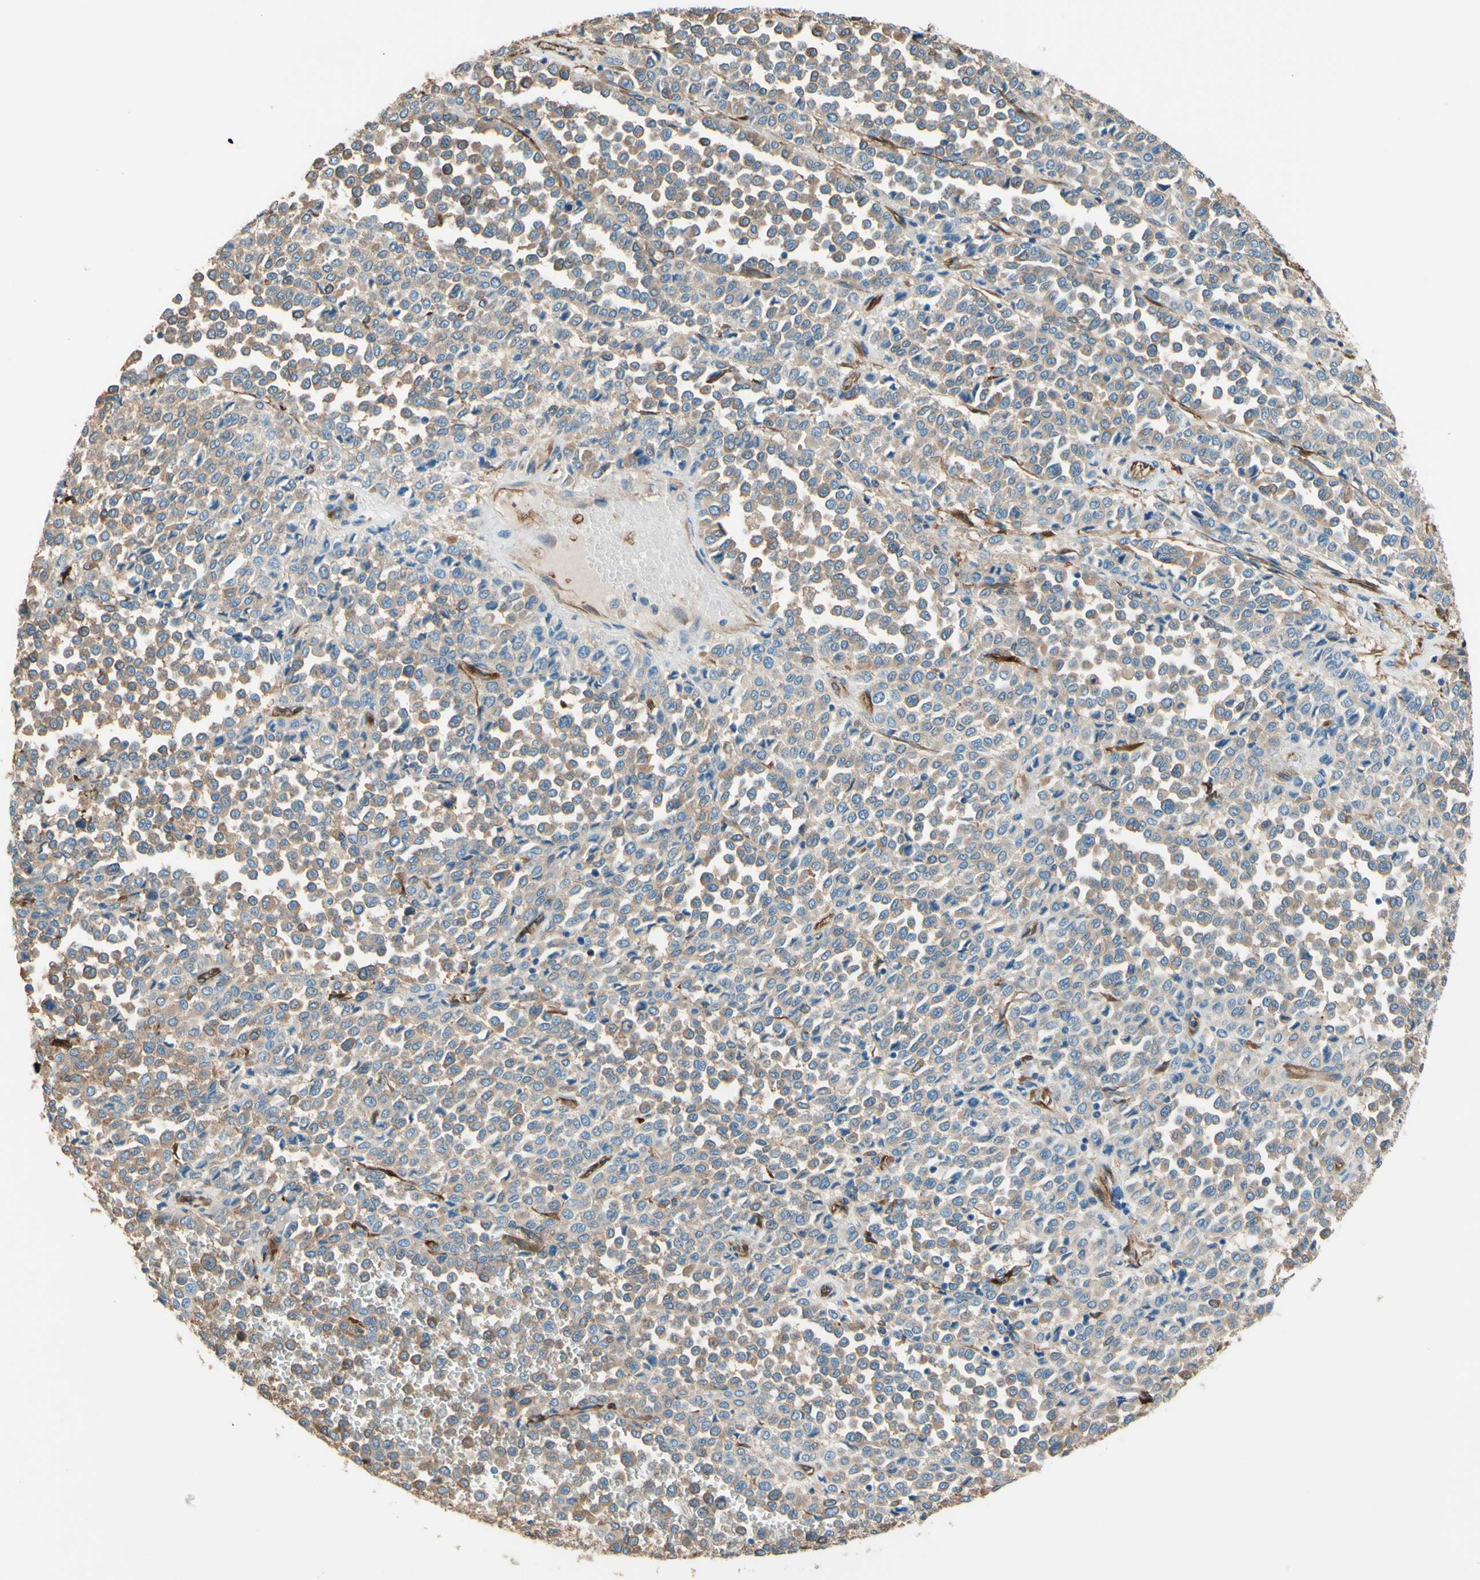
{"staining": {"intensity": "weak", "quantity": ">75%", "location": "cytoplasmic/membranous"}, "tissue": "melanoma", "cell_type": "Tumor cells", "image_type": "cancer", "snomed": [{"axis": "morphology", "description": "Malignant melanoma, Metastatic site"}, {"axis": "topography", "description": "Pancreas"}], "caption": "Immunohistochemical staining of melanoma shows low levels of weak cytoplasmic/membranous staining in approximately >75% of tumor cells.", "gene": "DPYSL3", "patient": {"sex": "female", "age": 30}}